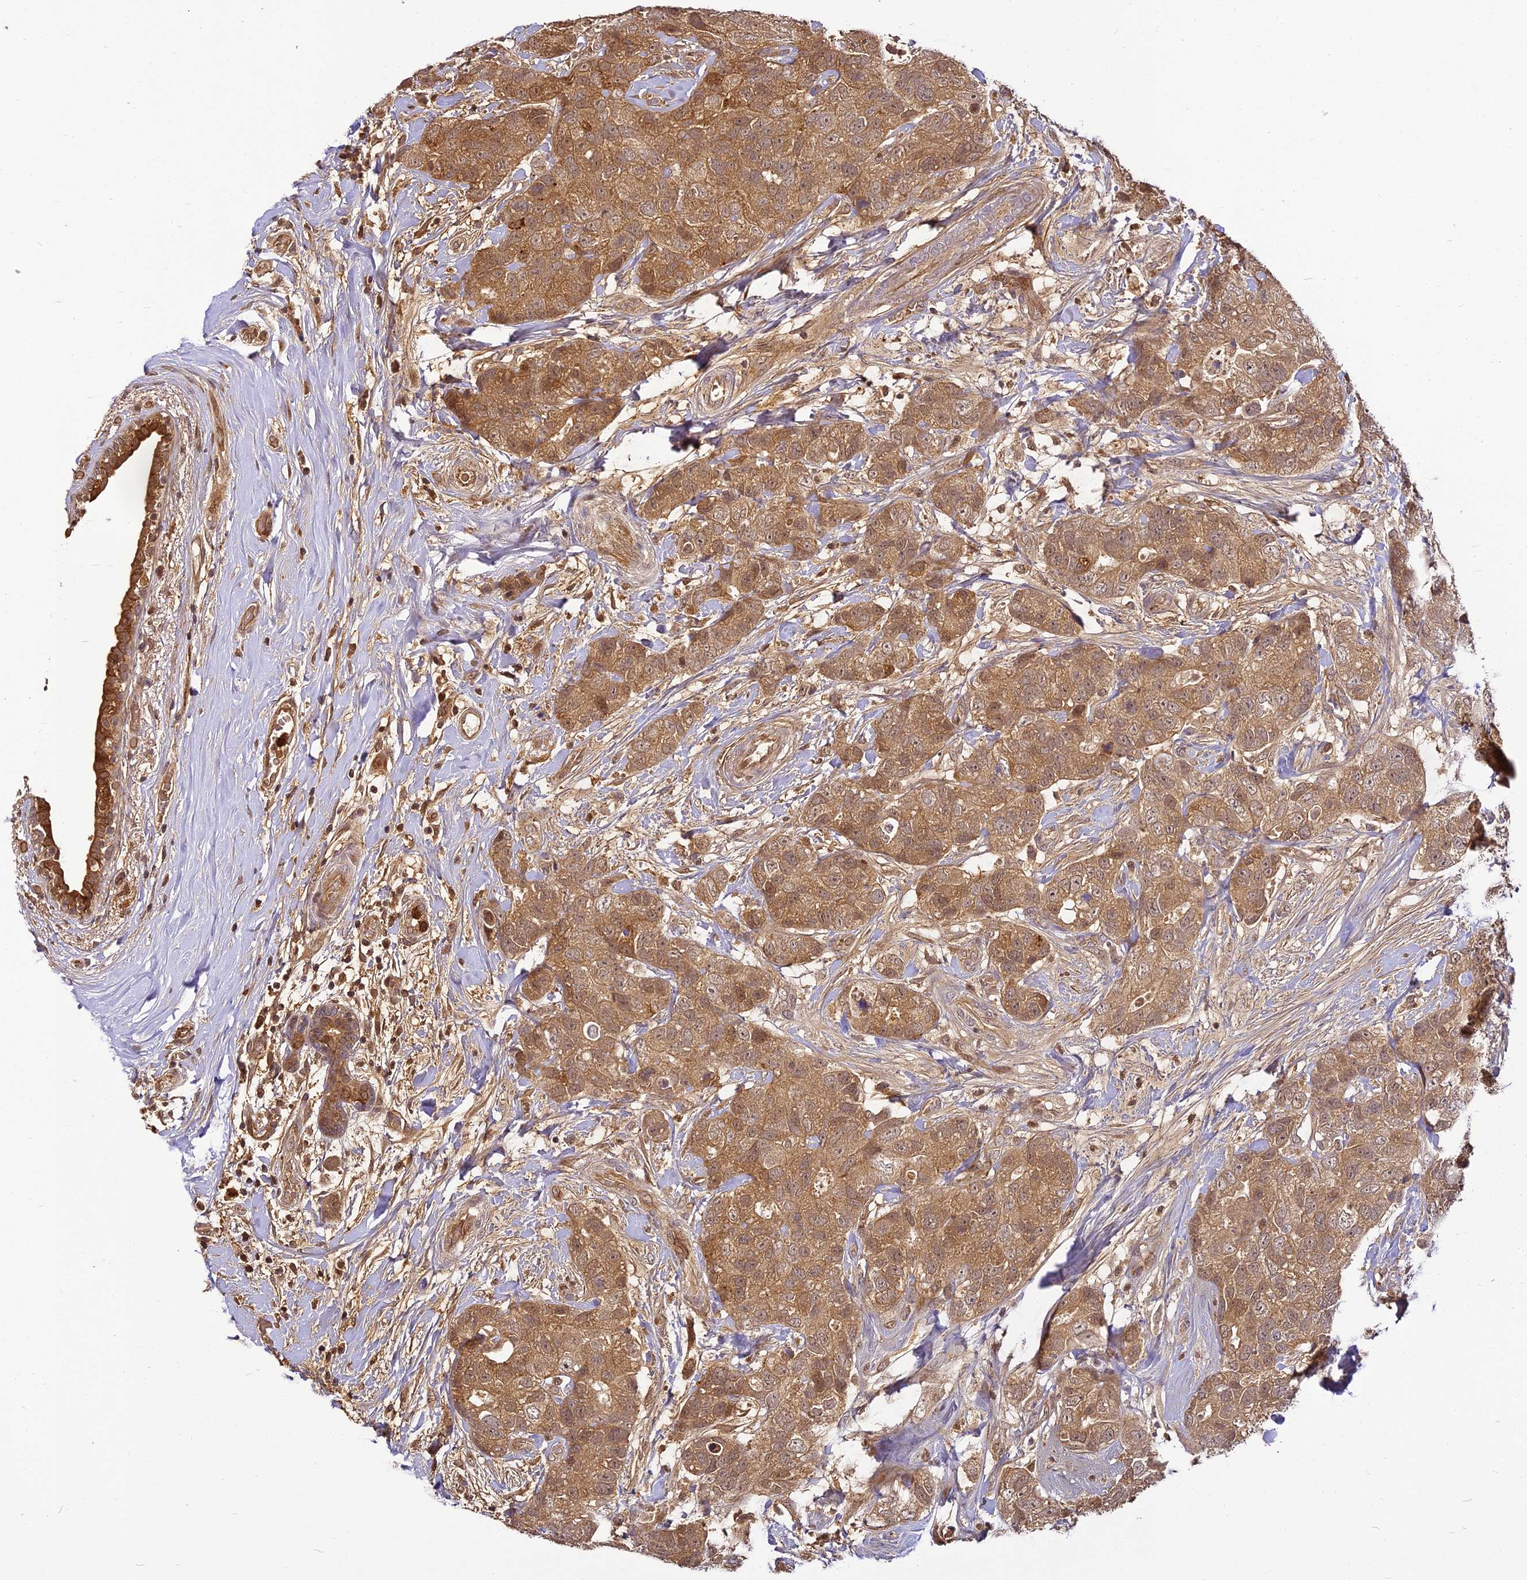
{"staining": {"intensity": "moderate", "quantity": ">75%", "location": "cytoplasmic/membranous,nuclear"}, "tissue": "breast cancer", "cell_type": "Tumor cells", "image_type": "cancer", "snomed": [{"axis": "morphology", "description": "Duct carcinoma"}, {"axis": "topography", "description": "Breast"}], "caption": "DAB immunohistochemical staining of invasive ductal carcinoma (breast) shows moderate cytoplasmic/membranous and nuclear protein expression in approximately >75% of tumor cells.", "gene": "BCDIN3D", "patient": {"sex": "female", "age": 62}}